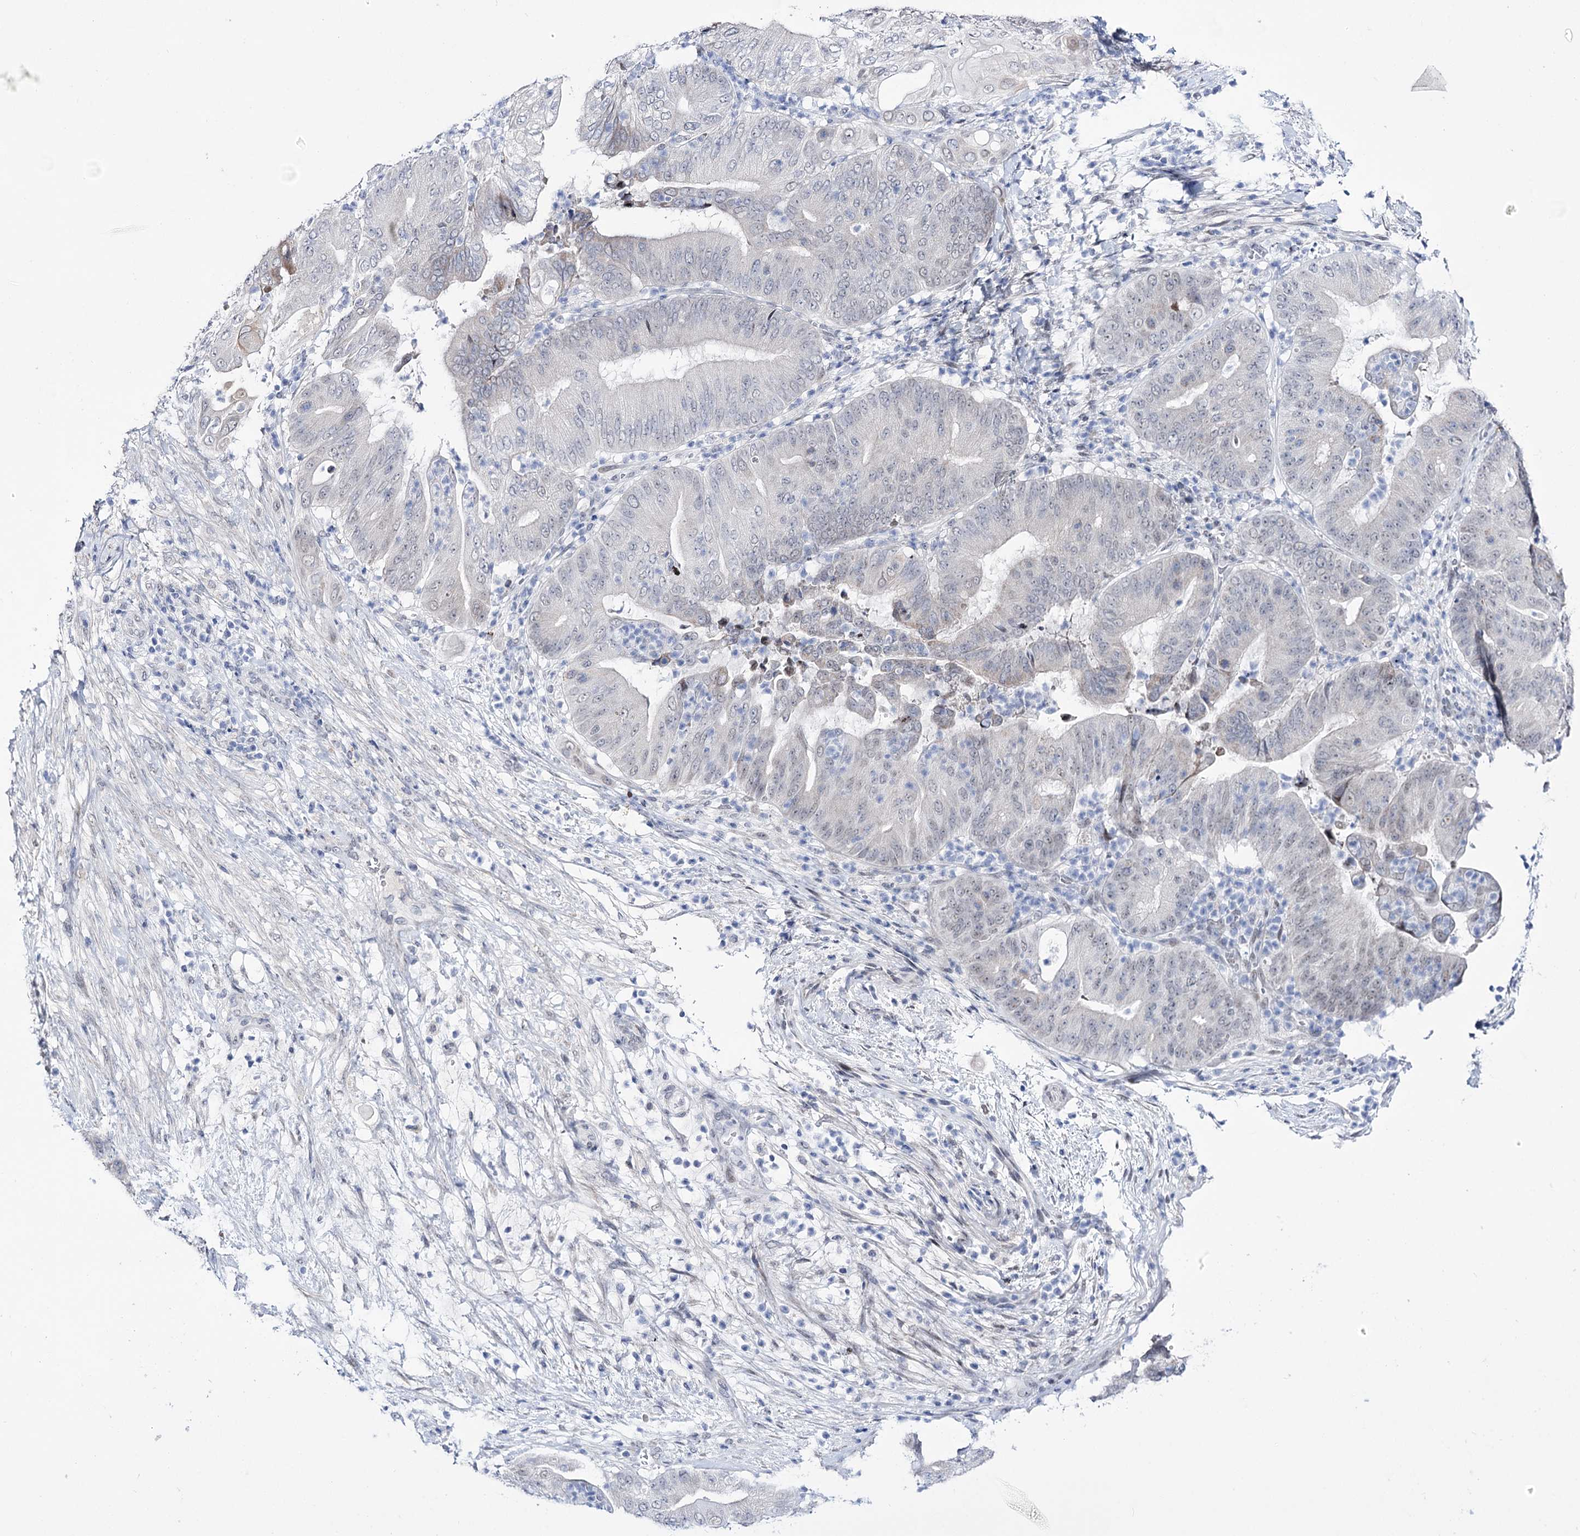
{"staining": {"intensity": "negative", "quantity": "none", "location": "none"}, "tissue": "pancreatic cancer", "cell_type": "Tumor cells", "image_type": "cancer", "snomed": [{"axis": "morphology", "description": "Adenocarcinoma, NOS"}, {"axis": "topography", "description": "Pancreas"}], "caption": "Human pancreatic cancer stained for a protein using immunohistochemistry (IHC) shows no staining in tumor cells.", "gene": "RBM15B", "patient": {"sex": "female", "age": 77}}